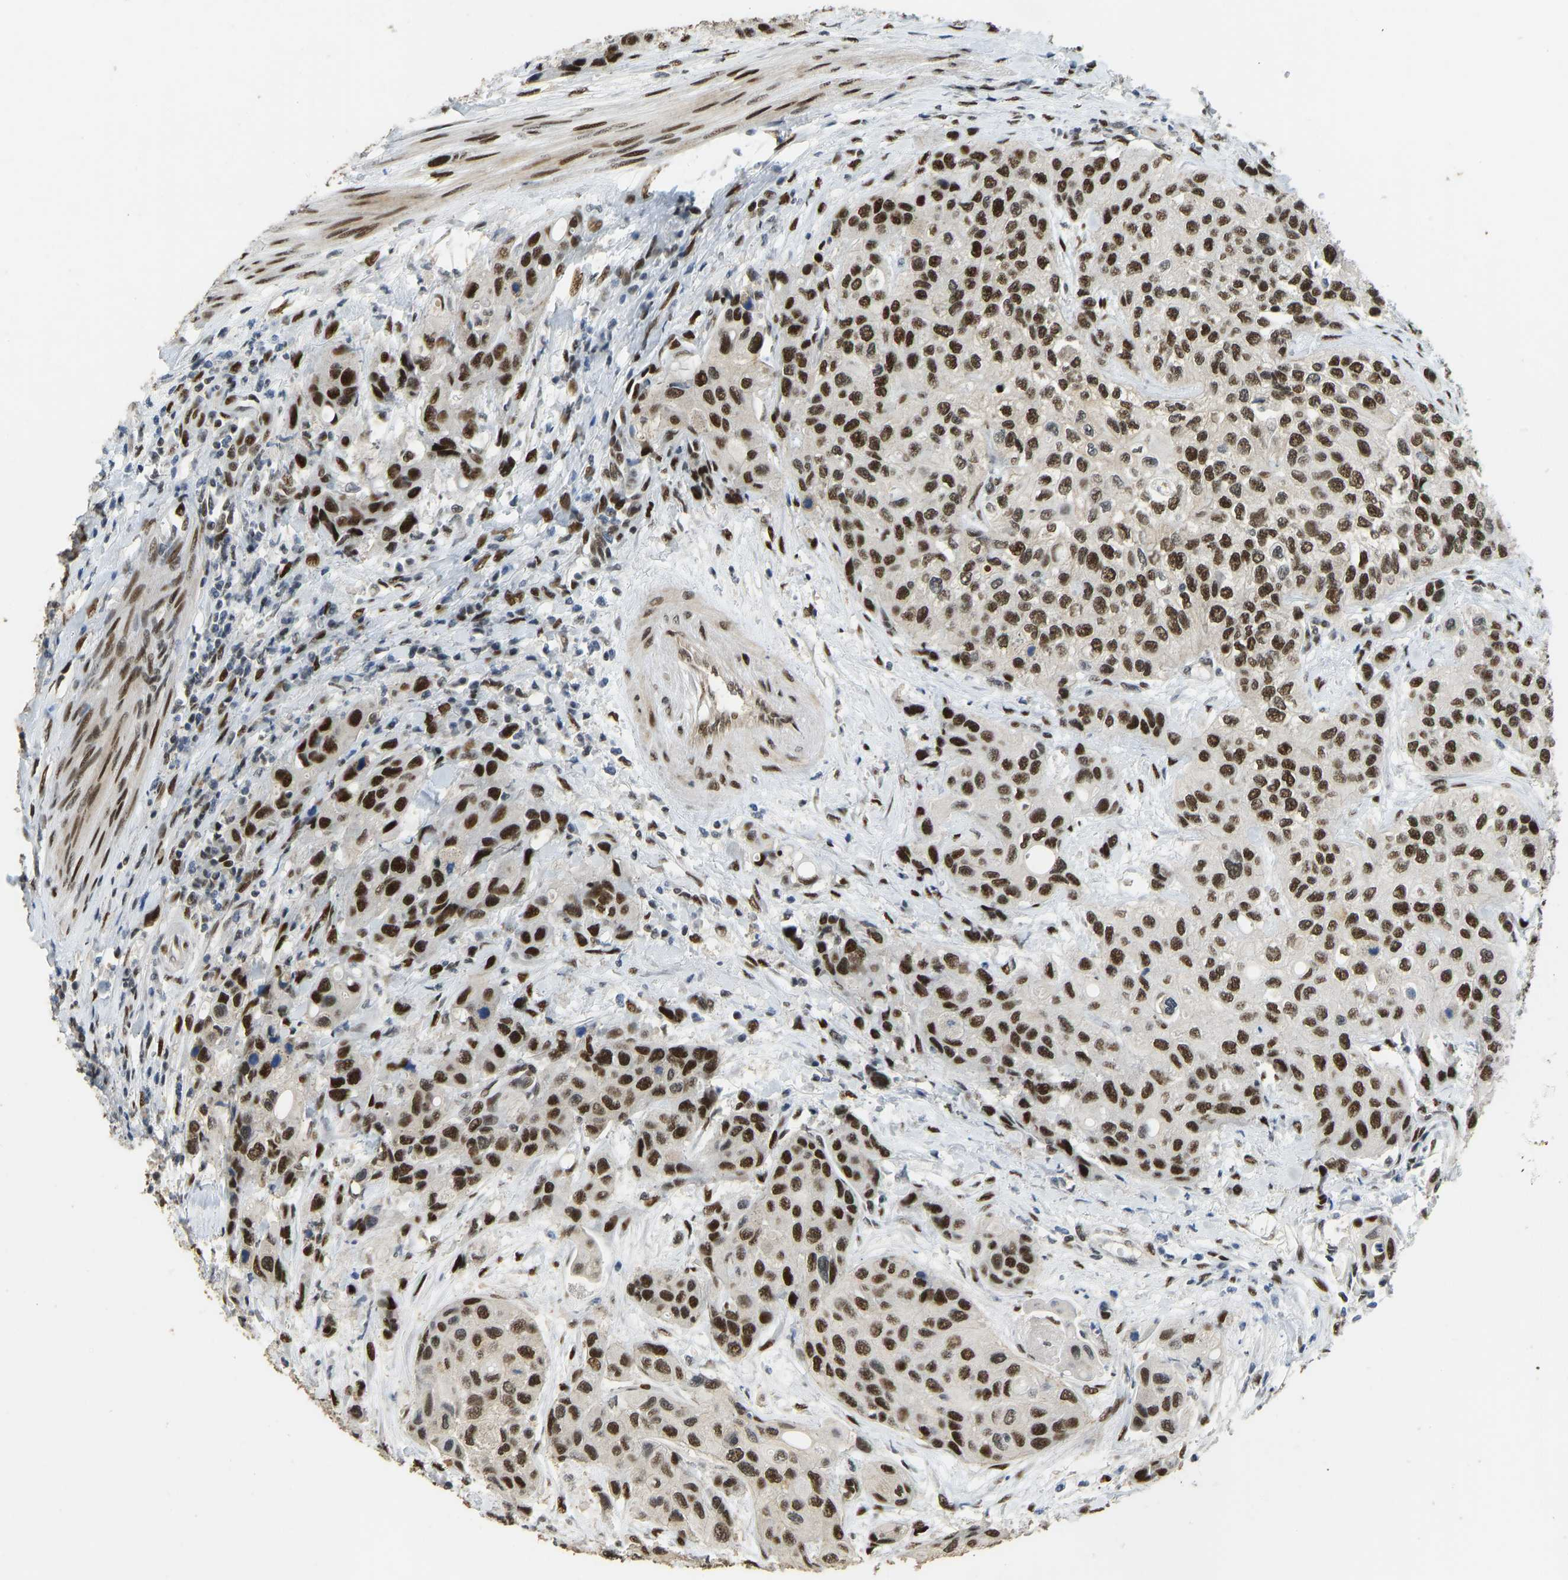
{"staining": {"intensity": "strong", "quantity": ">75%", "location": "nuclear"}, "tissue": "urothelial cancer", "cell_type": "Tumor cells", "image_type": "cancer", "snomed": [{"axis": "morphology", "description": "Urothelial carcinoma, High grade"}, {"axis": "topography", "description": "Urinary bladder"}], "caption": "Immunohistochemistry (IHC) (DAB (3,3'-diaminobenzidine)) staining of human high-grade urothelial carcinoma displays strong nuclear protein positivity in about >75% of tumor cells.", "gene": "FOXK1", "patient": {"sex": "female", "age": 56}}